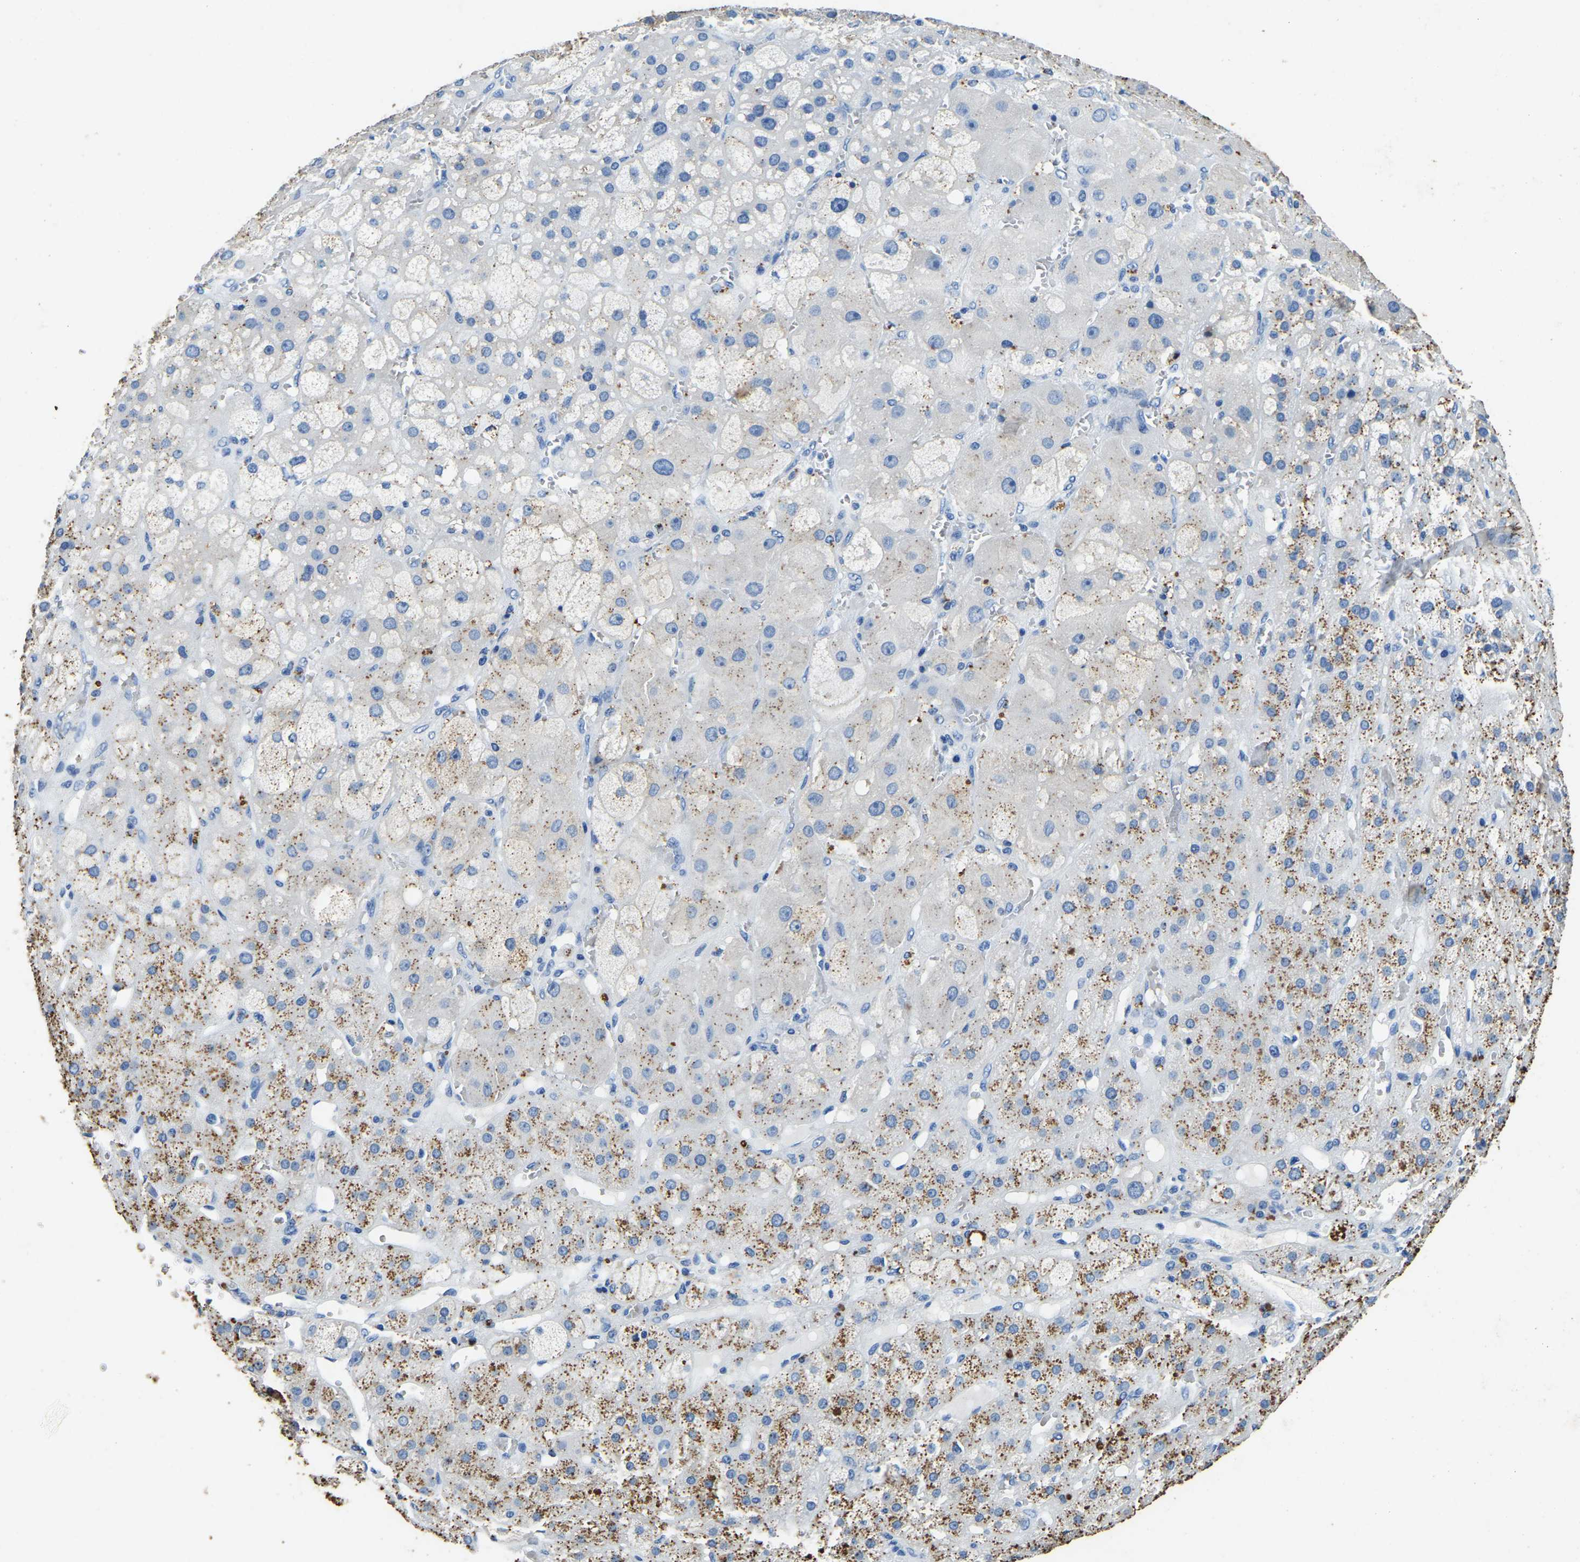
{"staining": {"intensity": "moderate", "quantity": "25%-75%", "location": "cytoplasmic/membranous"}, "tissue": "adrenal gland", "cell_type": "Glandular cells", "image_type": "normal", "snomed": [{"axis": "morphology", "description": "Normal tissue, NOS"}, {"axis": "topography", "description": "Adrenal gland"}], "caption": "High-magnification brightfield microscopy of benign adrenal gland stained with DAB (3,3'-diaminobenzidine) (brown) and counterstained with hematoxylin (blue). glandular cells exhibit moderate cytoplasmic/membranous staining is identified in about25%-75% of cells. (brown staining indicates protein expression, while blue staining denotes nuclei).", "gene": "UBN2", "patient": {"sex": "female", "age": 47}}